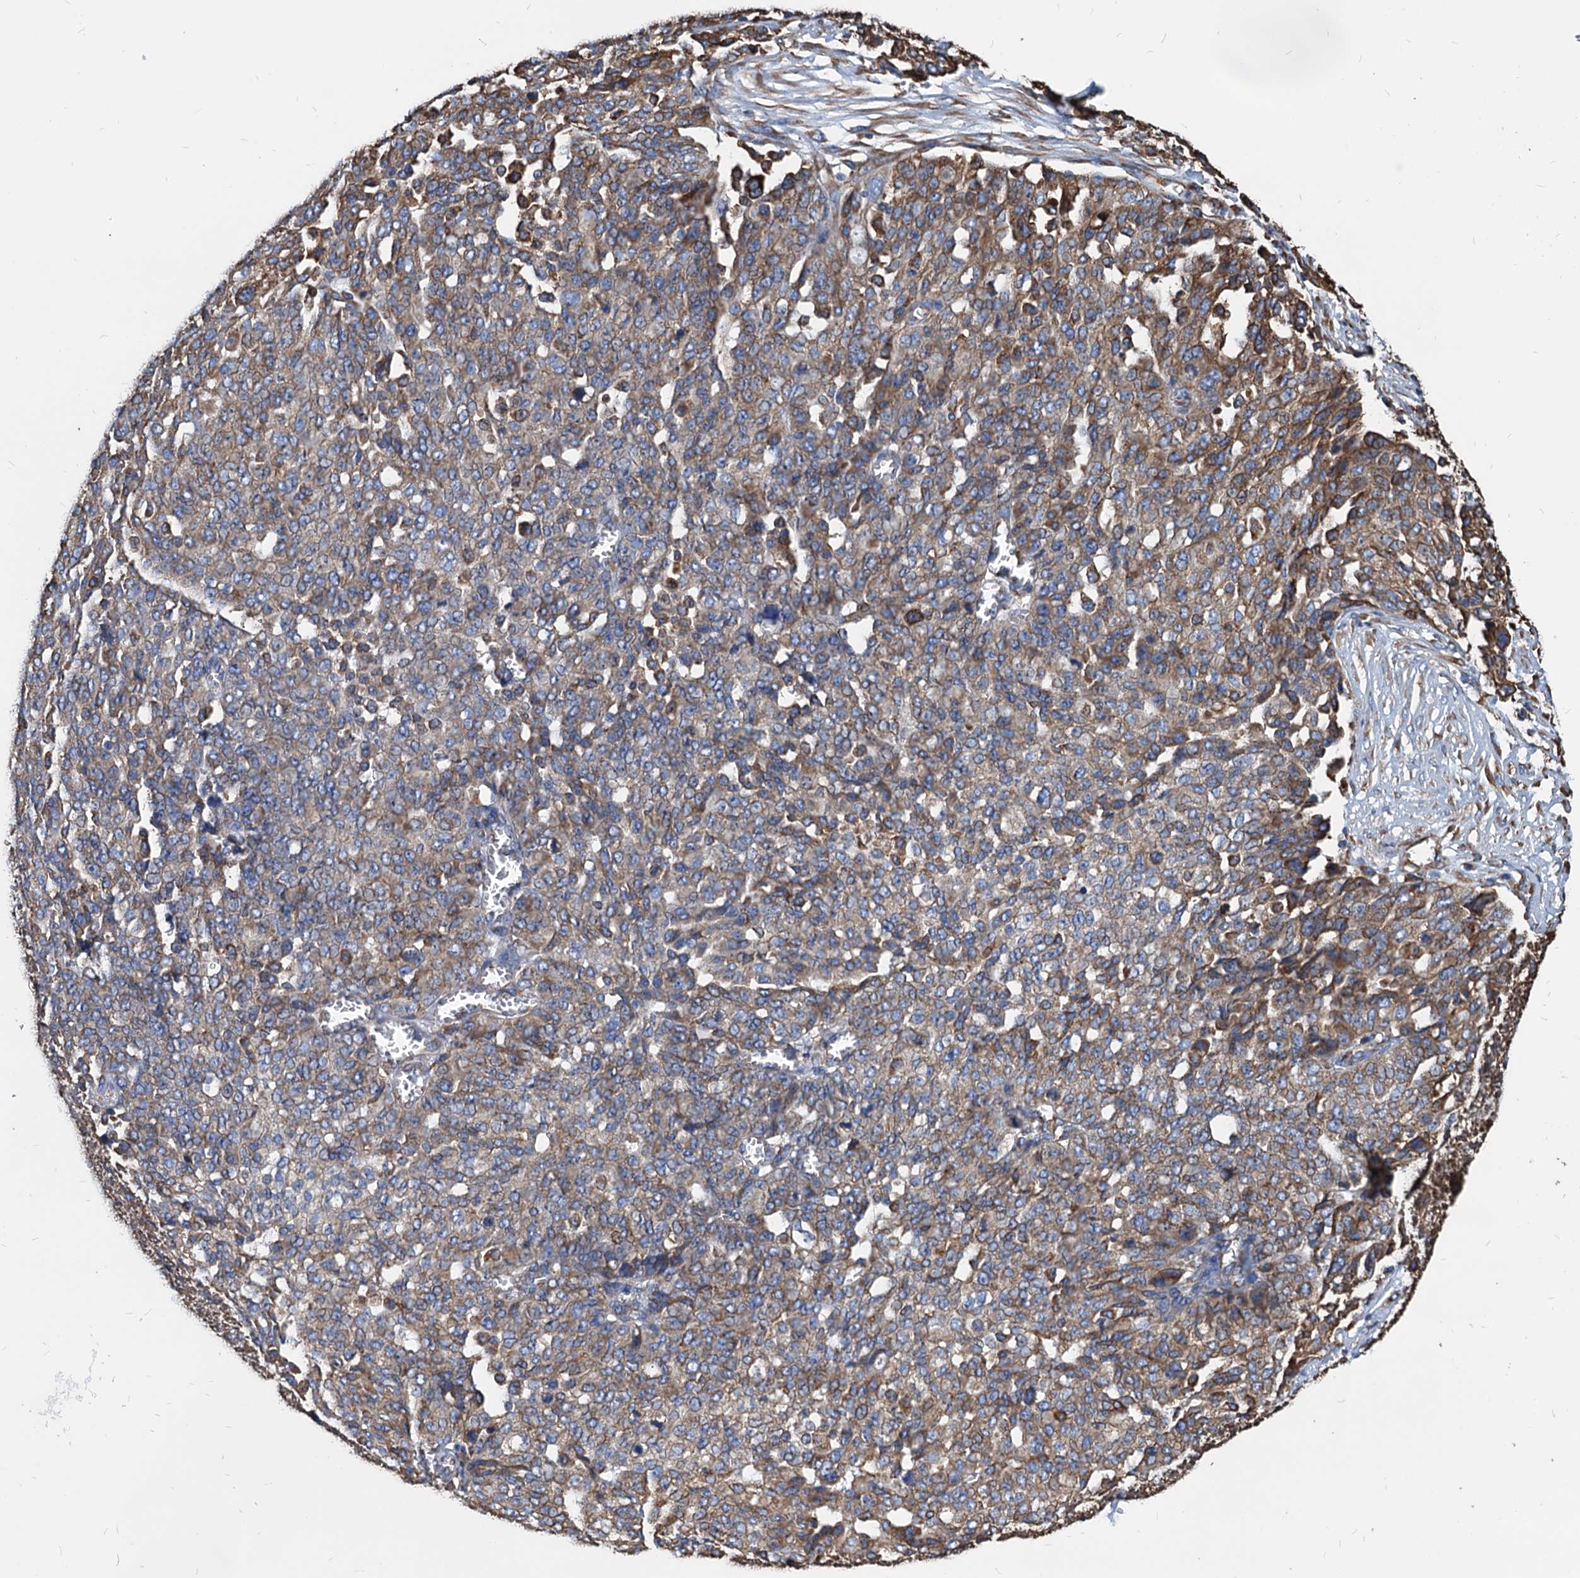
{"staining": {"intensity": "weak", "quantity": ">75%", "location": "cytoplasmic/membranous"}, "tissue": "ovarian cancer", "cell_type": "Tumor cells", "image_type": "cancer", "snomed": [{"axis": "morphology", "description": "Cystadenocarcinoma, serous, NOS"}, {"axis": "topography", "description": "Soft tissue"}, {"axis": "topography", "description": "Ovary"}], "caption": "A low amount of weak cytoplasmic/membranous positivity is identified in about >75% of tumor cells in ovarian serous cystadenocarcinoma tissue. Using DAB (3,3'-diaminobenzidine) (brown) and hematoxylin (blue) stains, captured at high magnification using brightfield microscopy.", "gene": "HSPA5", "patient": {"sex": "female", "age": 57}}